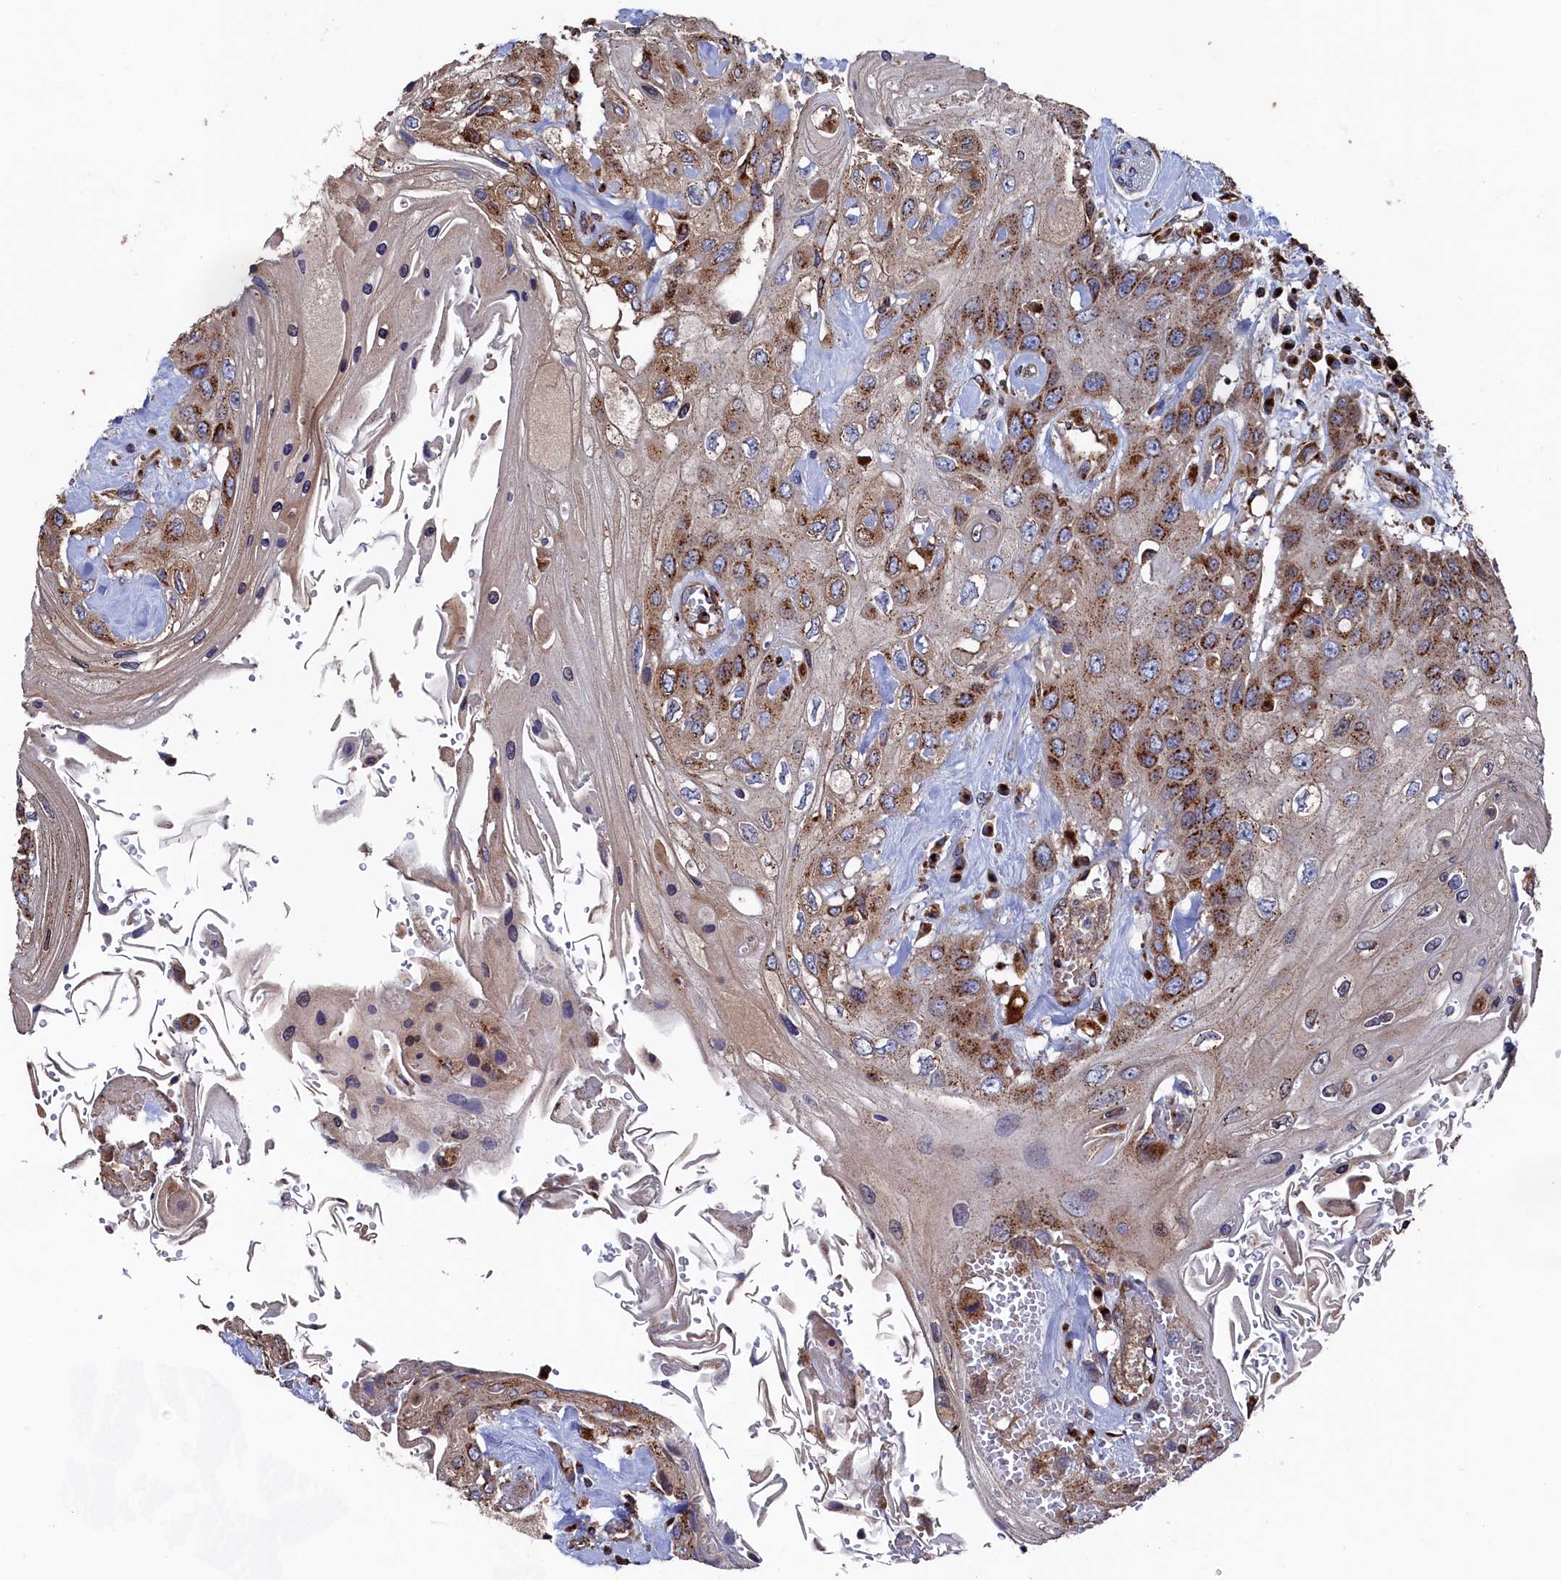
{"staining": {"intensity": "moderate", "quantity": ">75%", "location": "cytoplasmic/membranous"}, "tissue": "head and neck cancer", "cell_type": "Tumor cells", "image_type": "cancer", "snomed": [{"axis": "morphology", "description": "Squamous cell carcinoma, NOS"}, {"axis": "topography", "description": "Head-Neck"}], "caption": "Head and neck cancer tissue shows moderate cytoplasmic/membranous staining in about >75% of tumor cells, visualized by immunohistochemistry.", "gene": "PRRC1", "patient": {"sex": "female", "age": 43}}